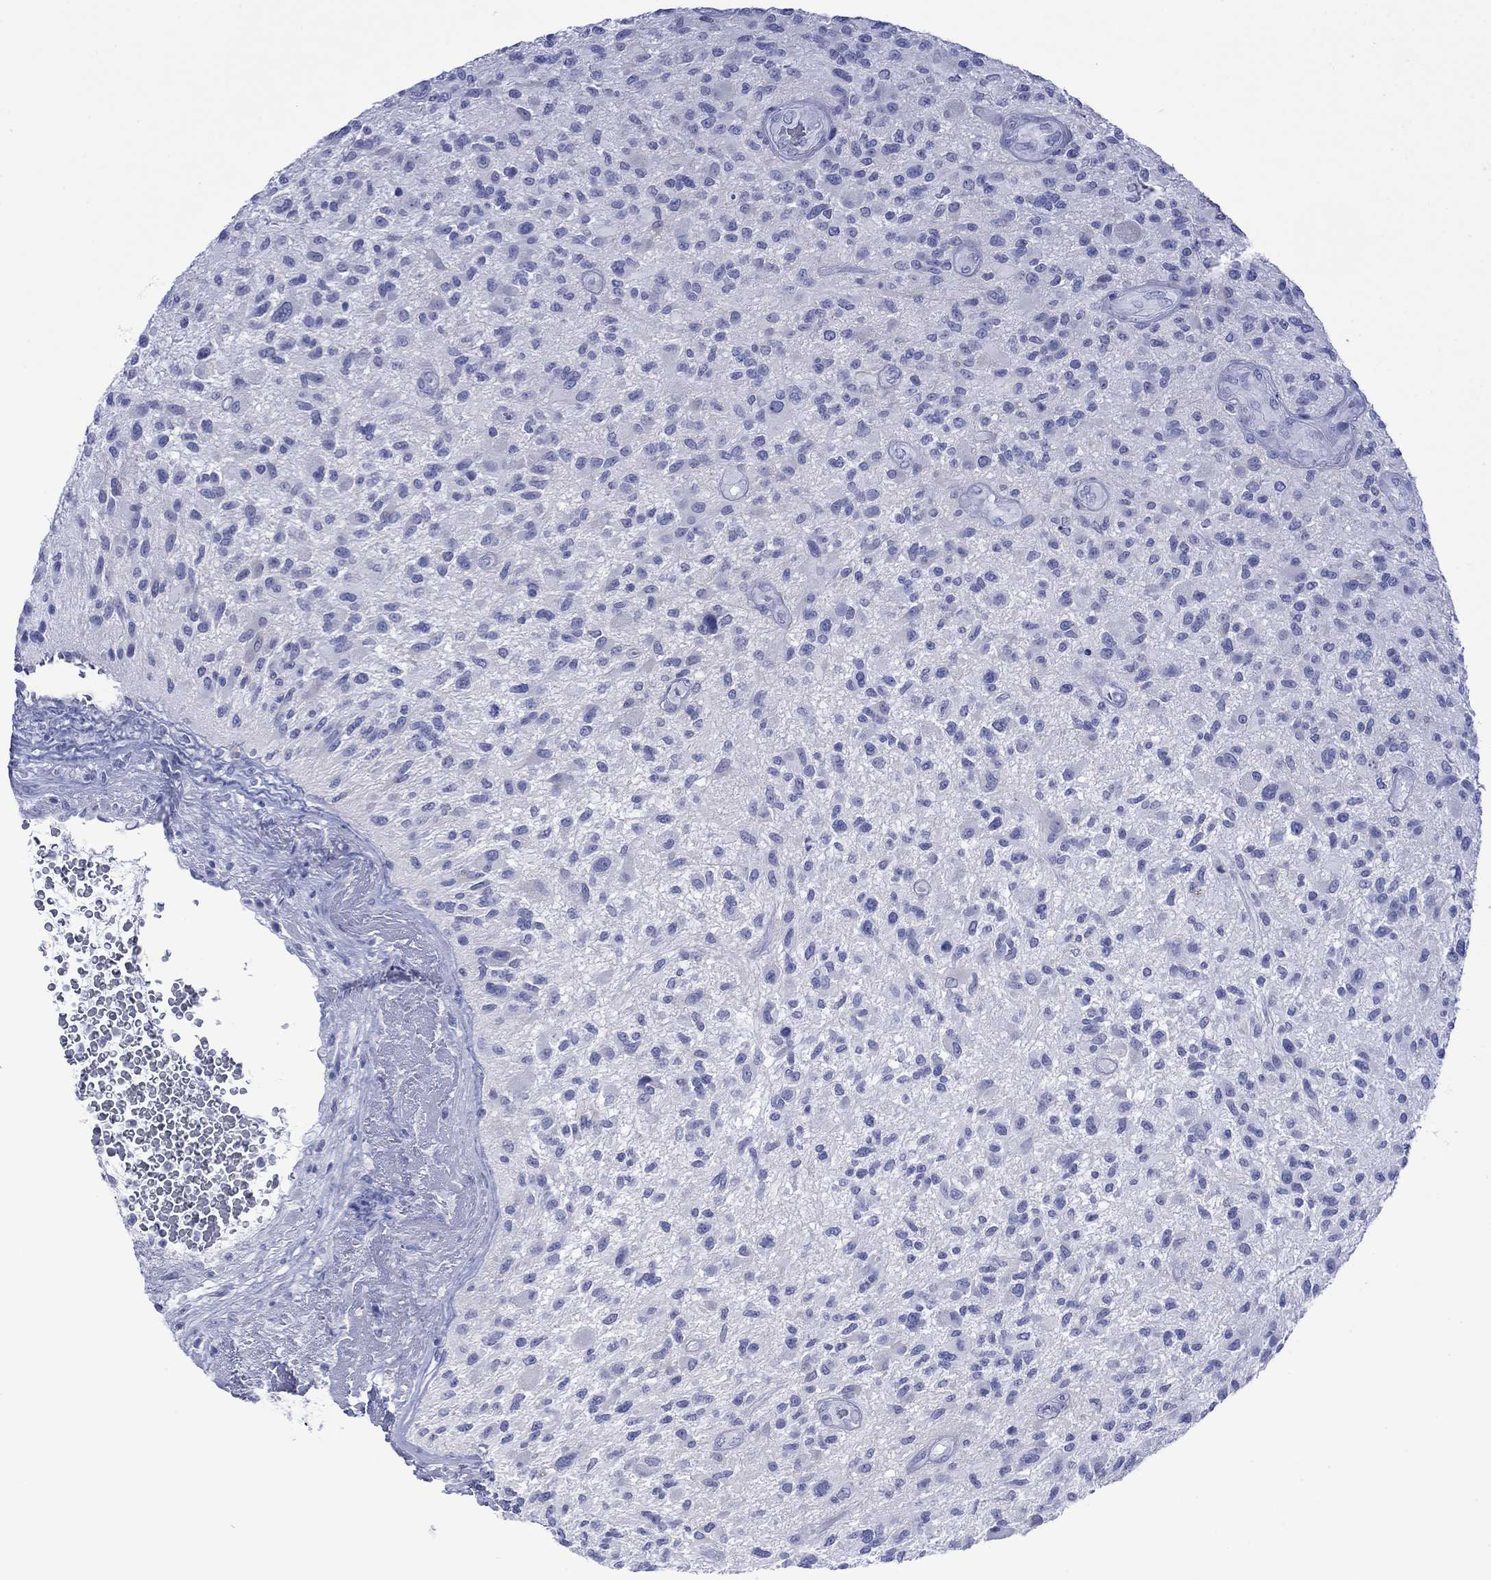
{"staining": {"intensity": "negative", "quantity": "none", "location": "none"}, "tissue": "glioma", "cell_type": "Tumor cells", "image_type": "cancer", "snomed": [{"axis": "morphology", "description": "Glioma, malignant, High grade"}, {"axis": "topography", "description": "Brain"}], "caption": "Immunohistochemistry micrograph of neoplastic tissue: human glioma stained with DAB exhibits no significant protein staining in tumor cells.", "gene": "MLANA", "patient": {"sex": "male", "age": 47}}